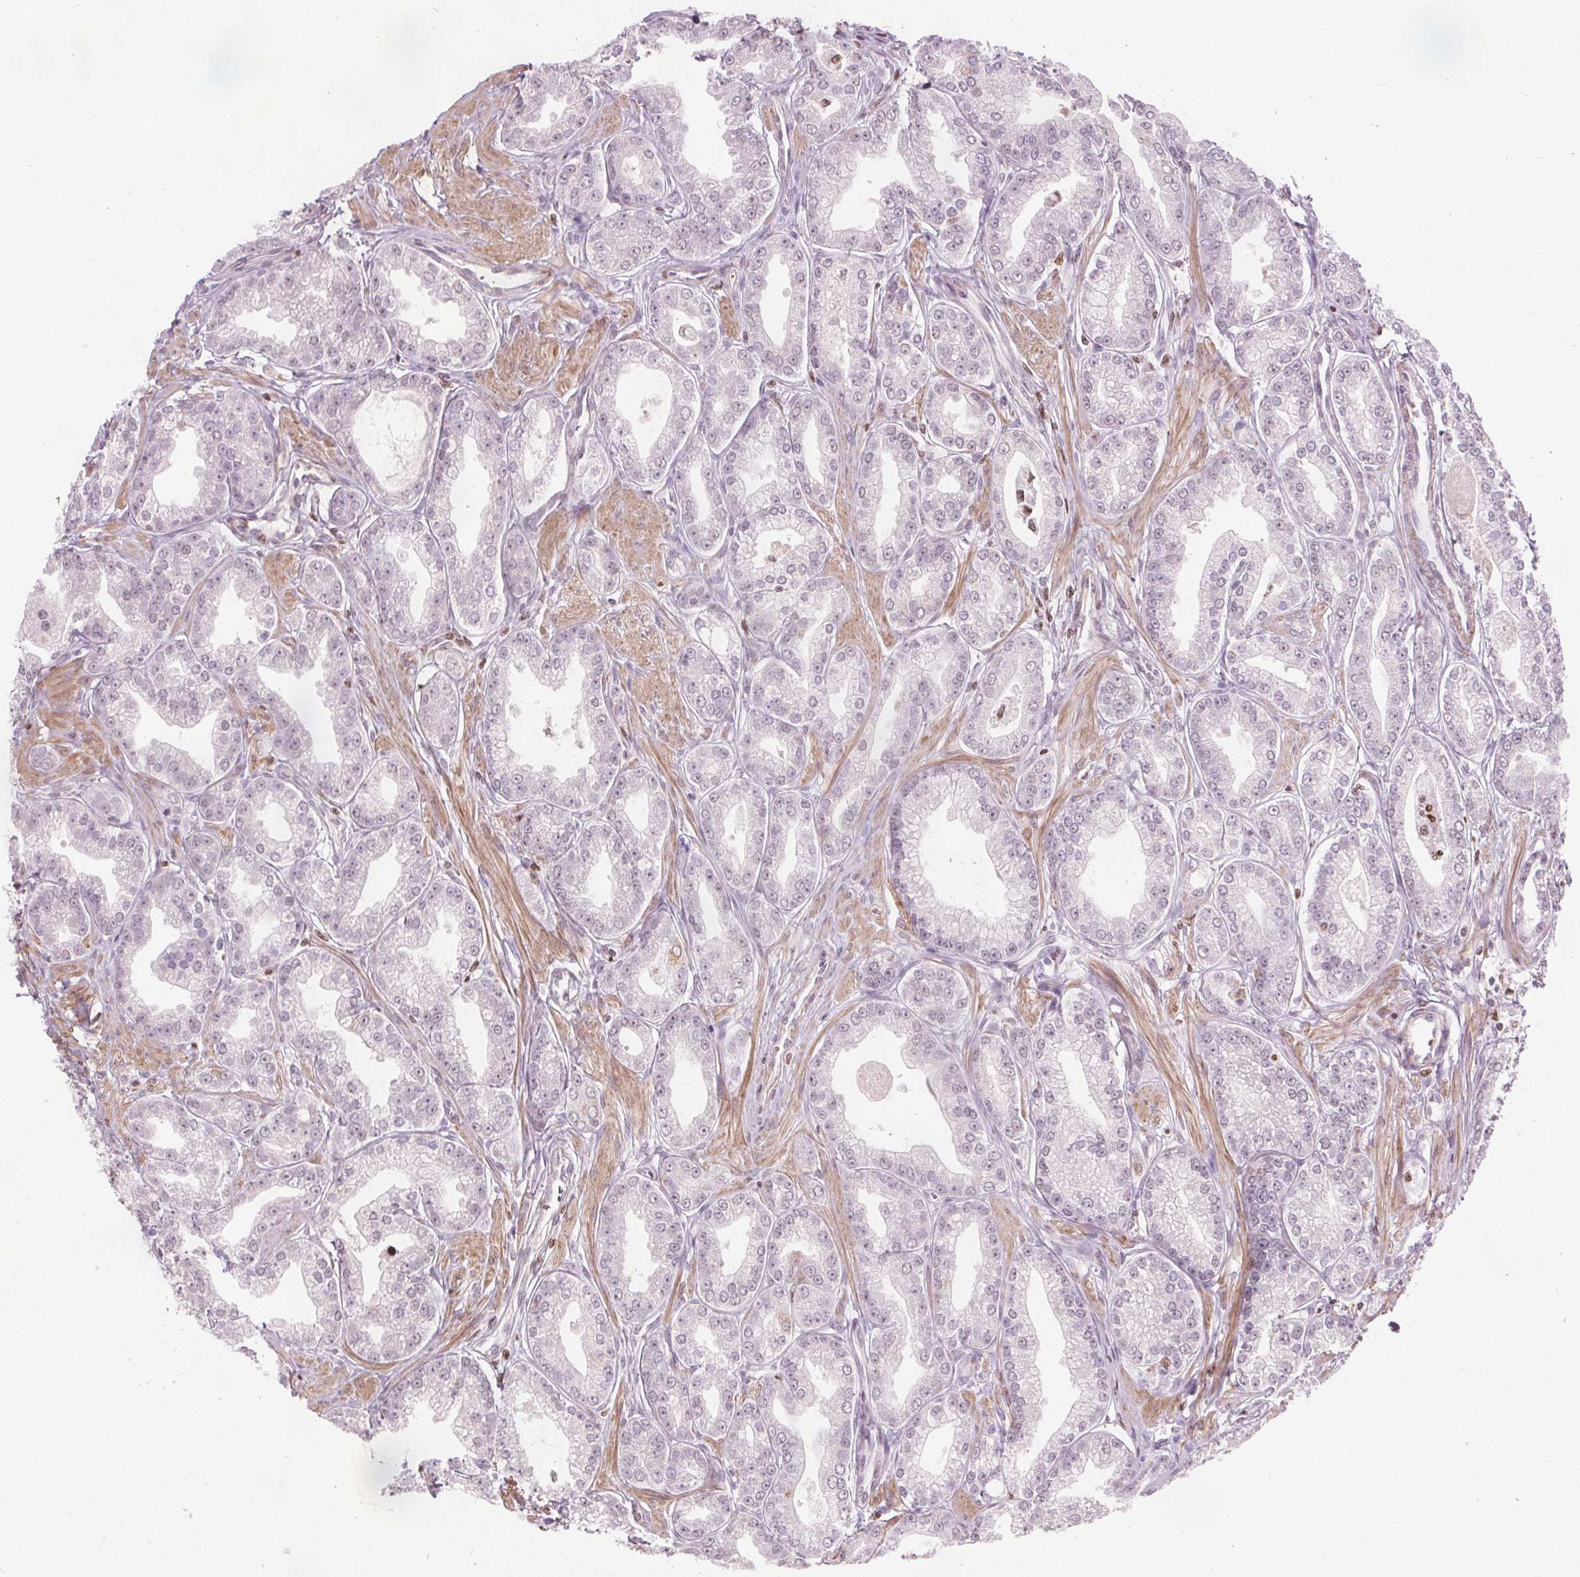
{"staining": {"intensity": "negative", "quantity": "none", "location": "none"}, "tissue": "prostate cancer", "cell_type": "Tumor cells", "image_type": "cancer", "snomed": [{"axis": "morphology", "description": "Adenocarcinoma, NOS"}, {"axis": "topography", "description": "Prostate"}], "caption": "High magnification brightfield microscopy of prostate adenocarcinoma stained with DAB (3,3'-diaminobenzidine) (brown) and counterstained with hematoxylin (blue): tumor cells show no significant expression.", "gene": "ISLR2", "patient": {"sex": "male", "age": 71}}